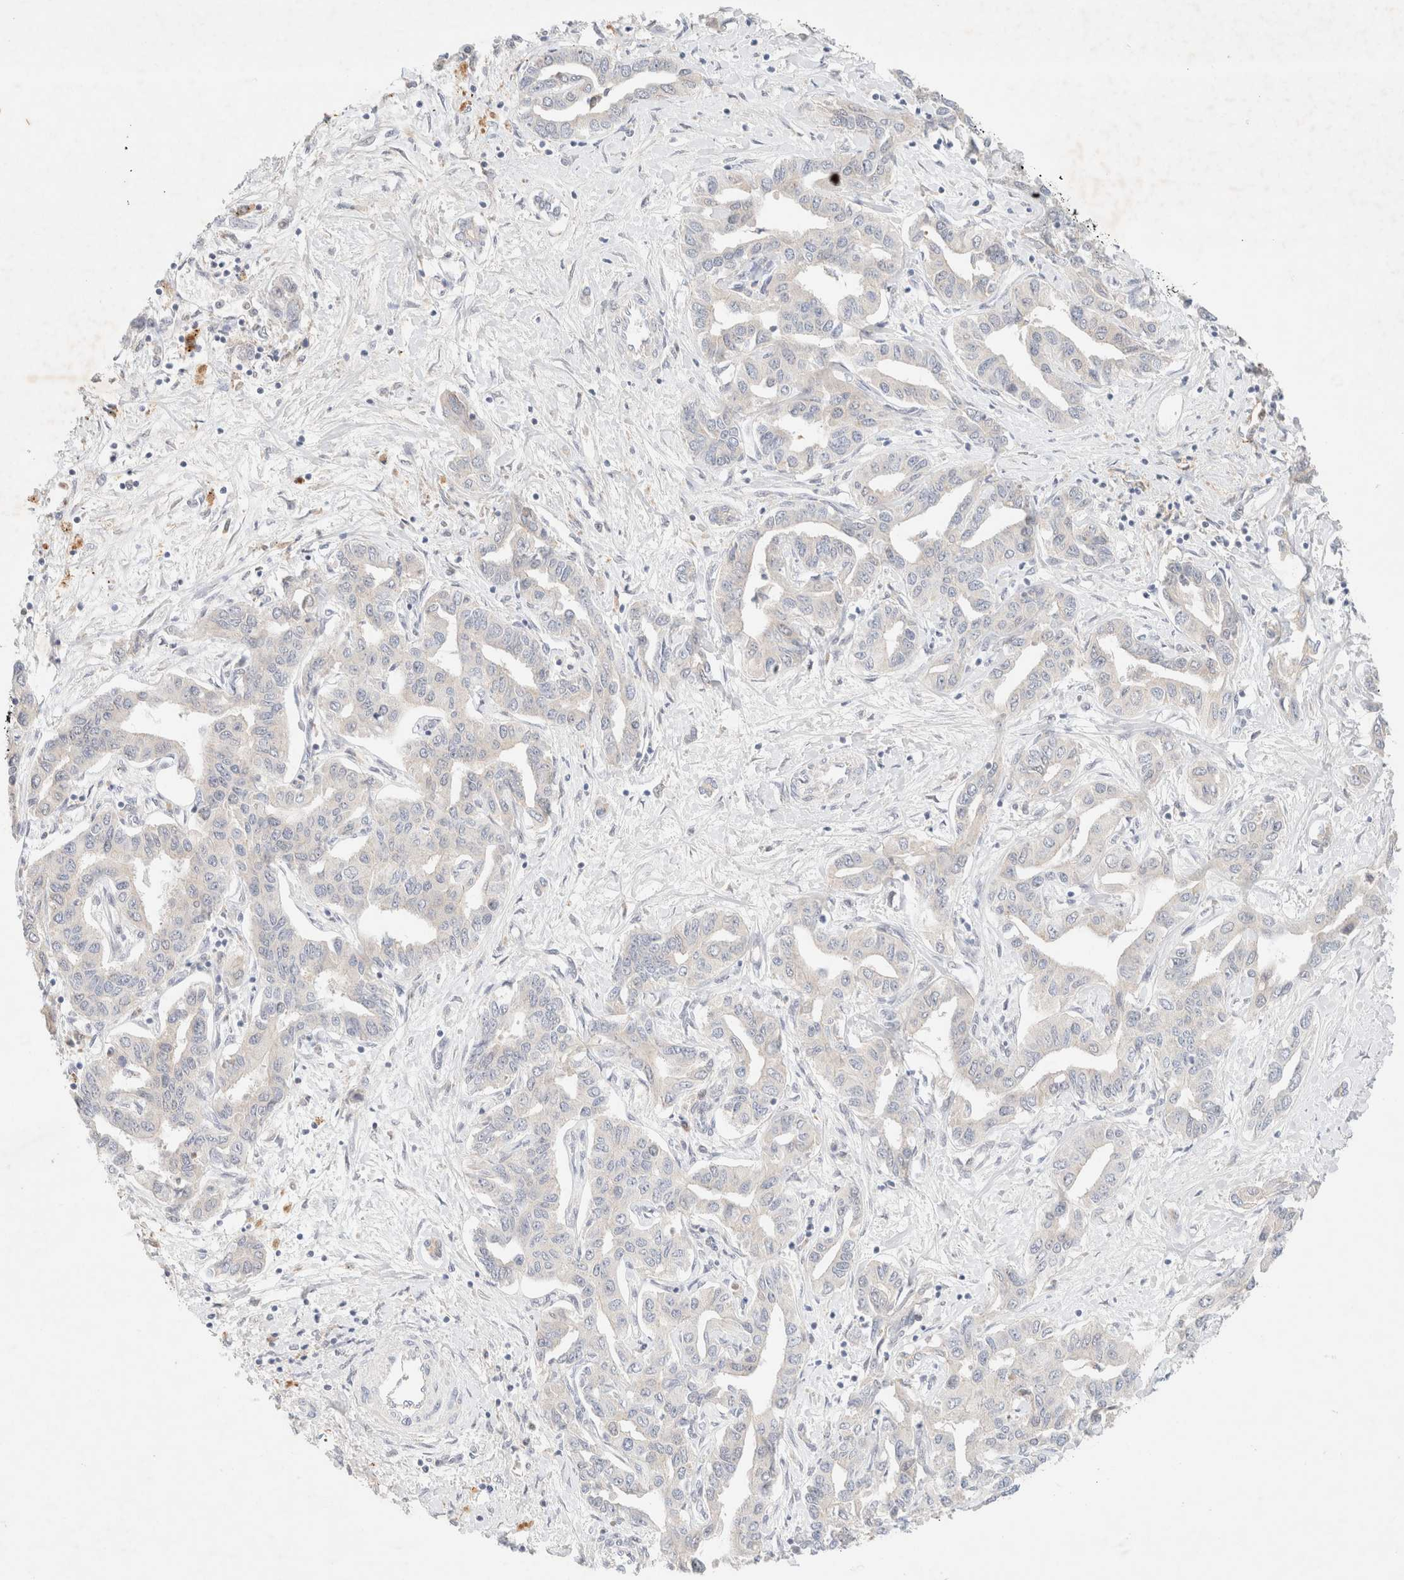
{"staining": {"intensity": "negative", "quantity": "none", "location": "none"}, "tissue": "liver cancer", "cell_type": "Tumor cells", "image_type": "cancer", "snomed": [{"axis": "morphology", "description": "Cholangiocarcinoma"}, {"axis": "topography", "description": "Liver"}], "caption": "Image shows no significant protein expression in tumor cells of liver cancer (cholangiocarcinoma).", "gene": "SGSM2", "patient": {"sex": "male", "age": 59}}